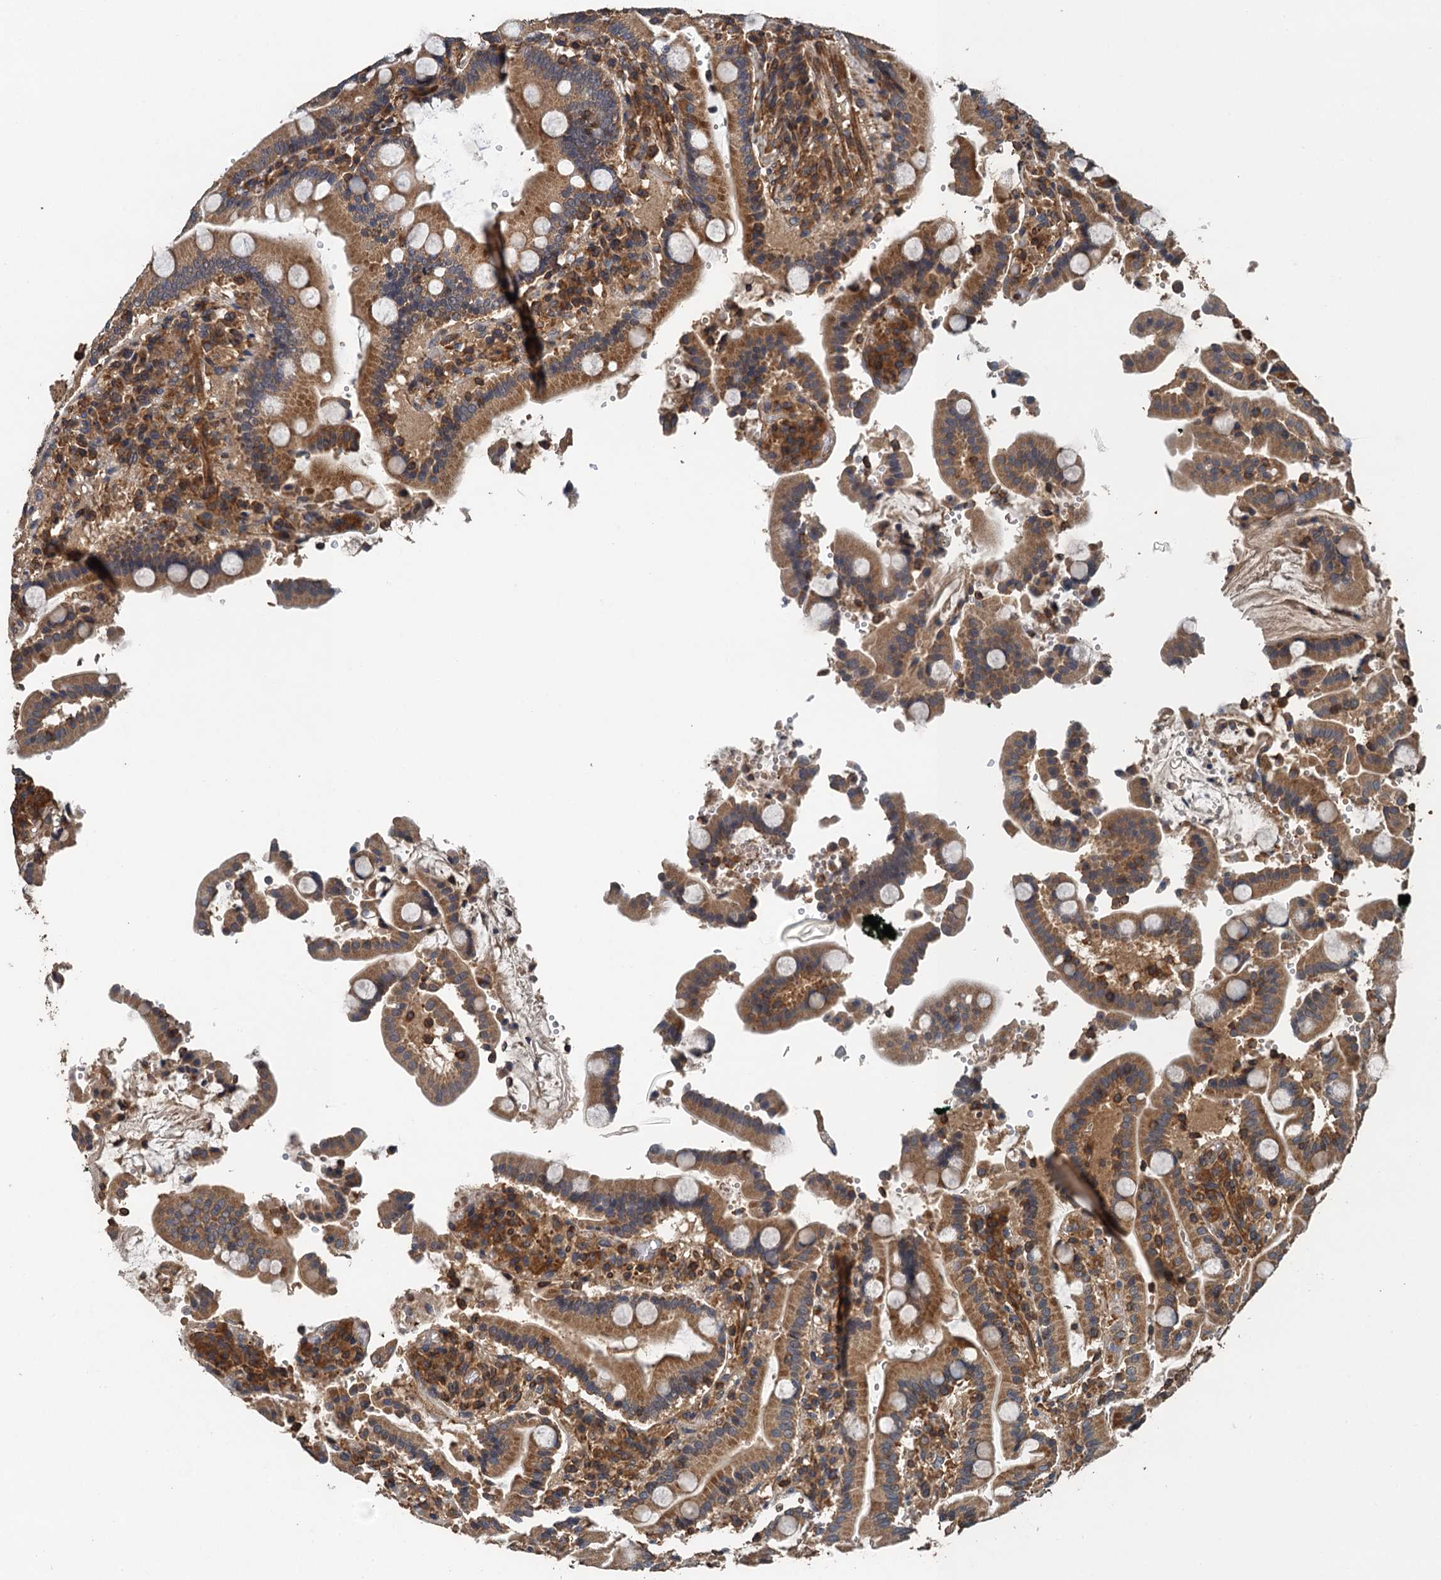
{"staining": {"intensity": "moderate", "quantity": ">75%", "location": "cytoplasmic/membranous"}, "tissue": "duodenum", "cell_type": "Glandular cells", "image_type": "normal", "snomed": [{"axis": "morphology", "description": "Normal tissue, NOS"}, {"axis": "topography", "description": "Small intestine, NOS"}], "caption": "Duodenum stained with immunohistochemistry exhibits moderate cytoplasmic/membranous staining in approximately >75% of glandular cells.", "gene": "BORCS5", "patient": {"sex": "female", "age": 71}}